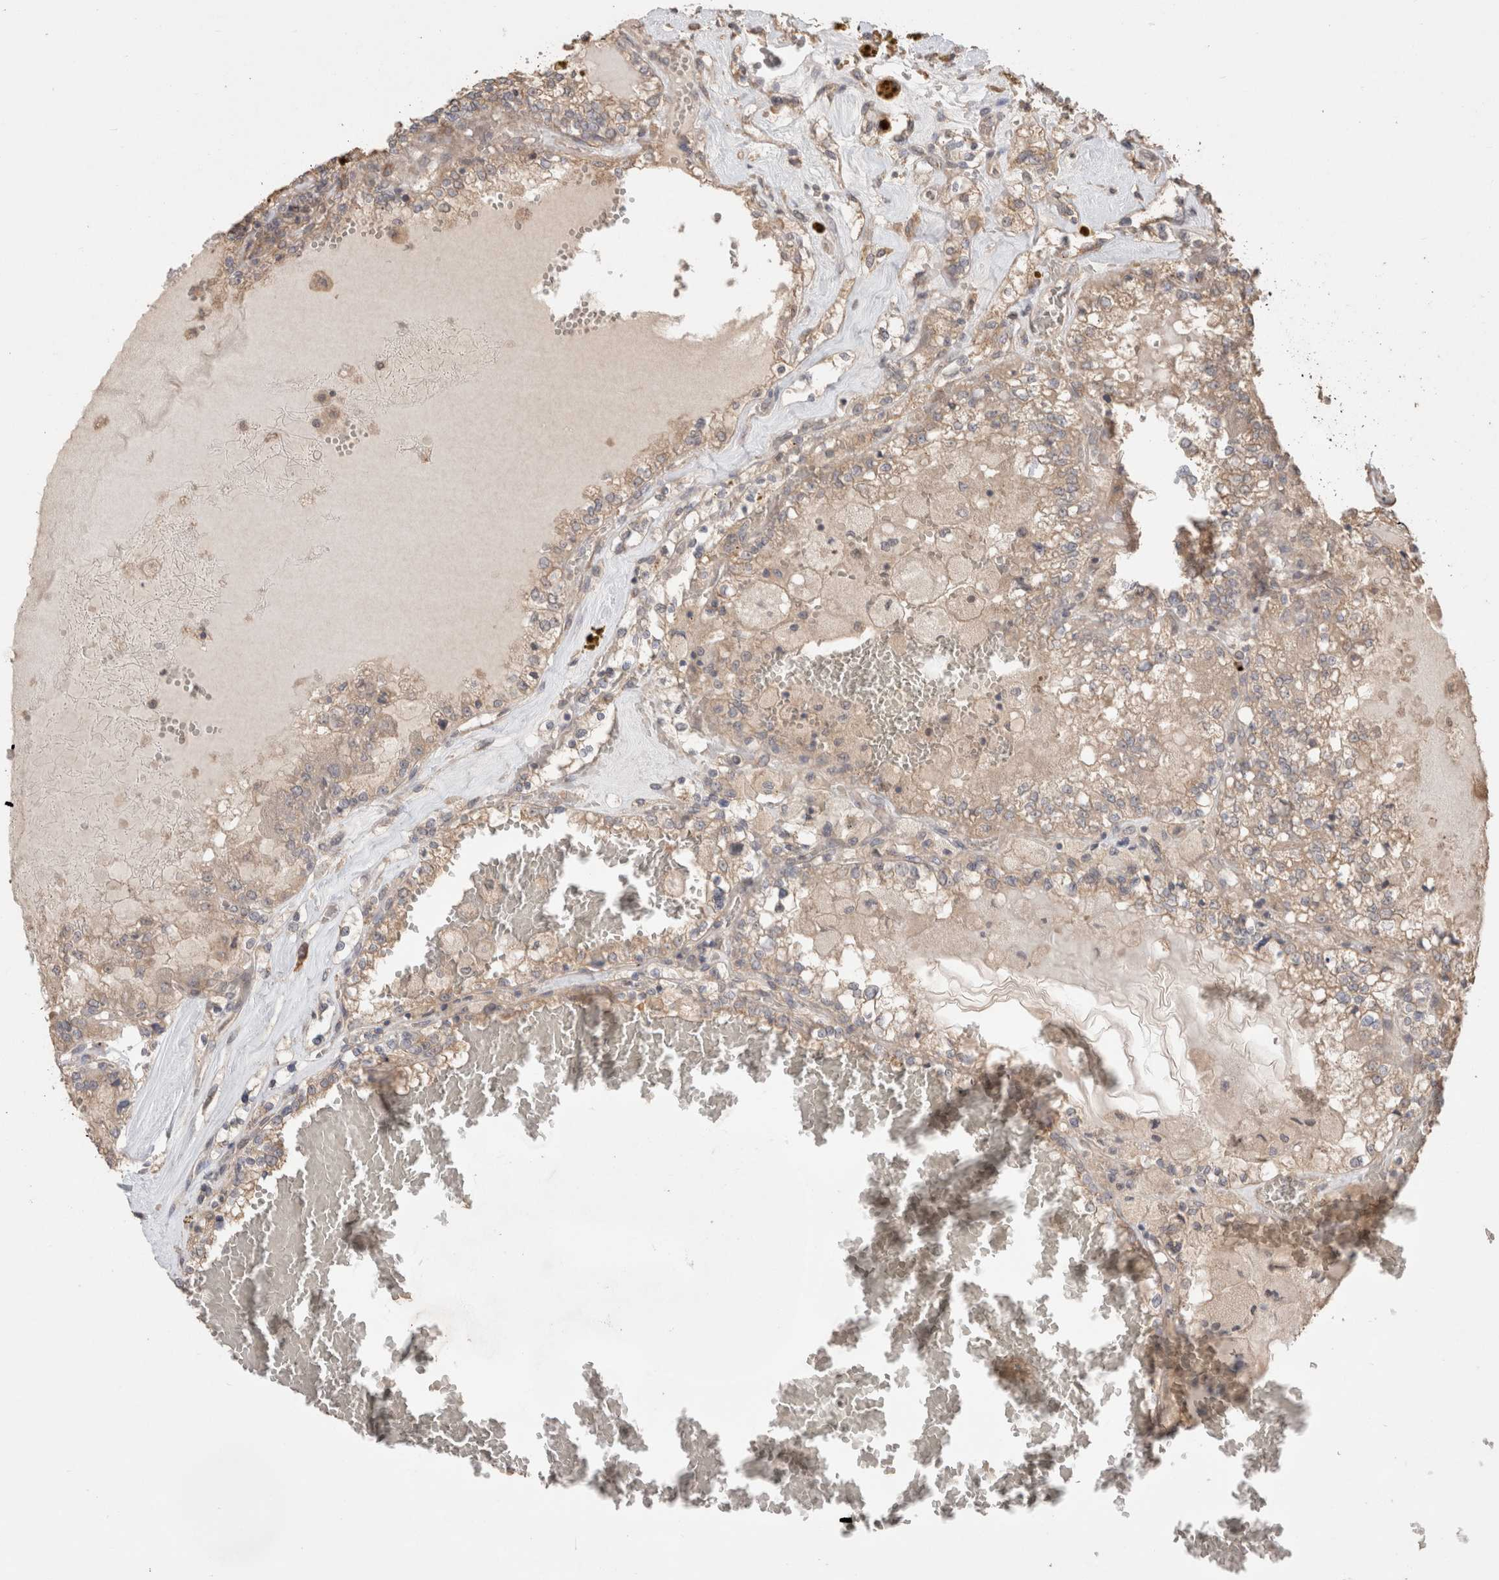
{"staining": {"intensity": "weak", "quantity": "25%-75%", "location": "cytoplasmic/membranous"}, "tissue": "renal cancer", "cell_type": "Tumor cells", "image_type": "cancer", "snomed": [{"axis": "morphology", "description": "Adenocarcinoma, NOS"}, {"axis": "topography", "description": "Kidney"}], "caption": "The photomicrograph shows immunohistochemical staining of renal cancer (adenocarcinoma). There is weak cytoplasmic/membranous positivity is present in about 25%-75% of tumor cells.", "gene": "HROB", "patient": {"sex": "female", "age": 56}}